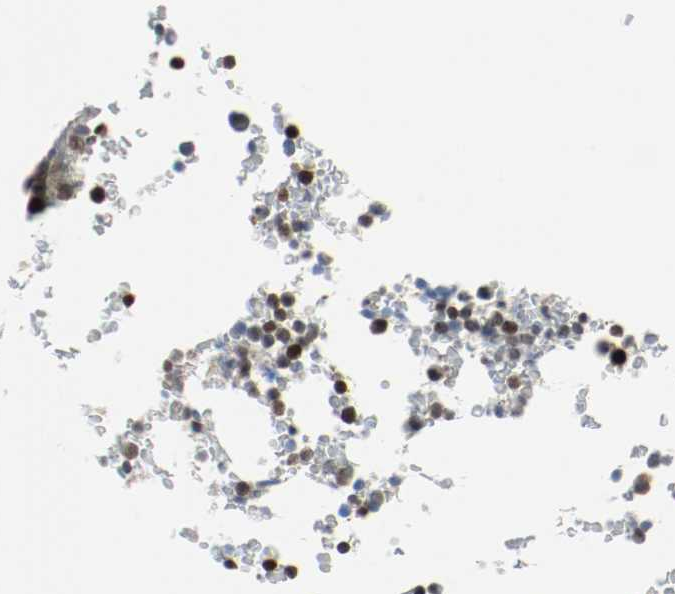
{"staining": {"intensity": "moderate", "quantity": "25%-75%", "location": "nuclear"}, "tissue": "bone marrow", "cell_type": "Hematopoietic cells", "image_type": "normal", "snomed": [{"axis": "morphology", "description": "Normal tissue, NOS"}, {"axis": "topography", "description": "Bone marrow"}], "caption": "The image reveals a brown stain indicating the presence of a protein in the nuclear of hematopoietic cells in bone marrow. (Brightfield microscopy of DAB IHC at high magnification).", "gene": "PPME1", "patient": {"sex": "female", "age": 66}}